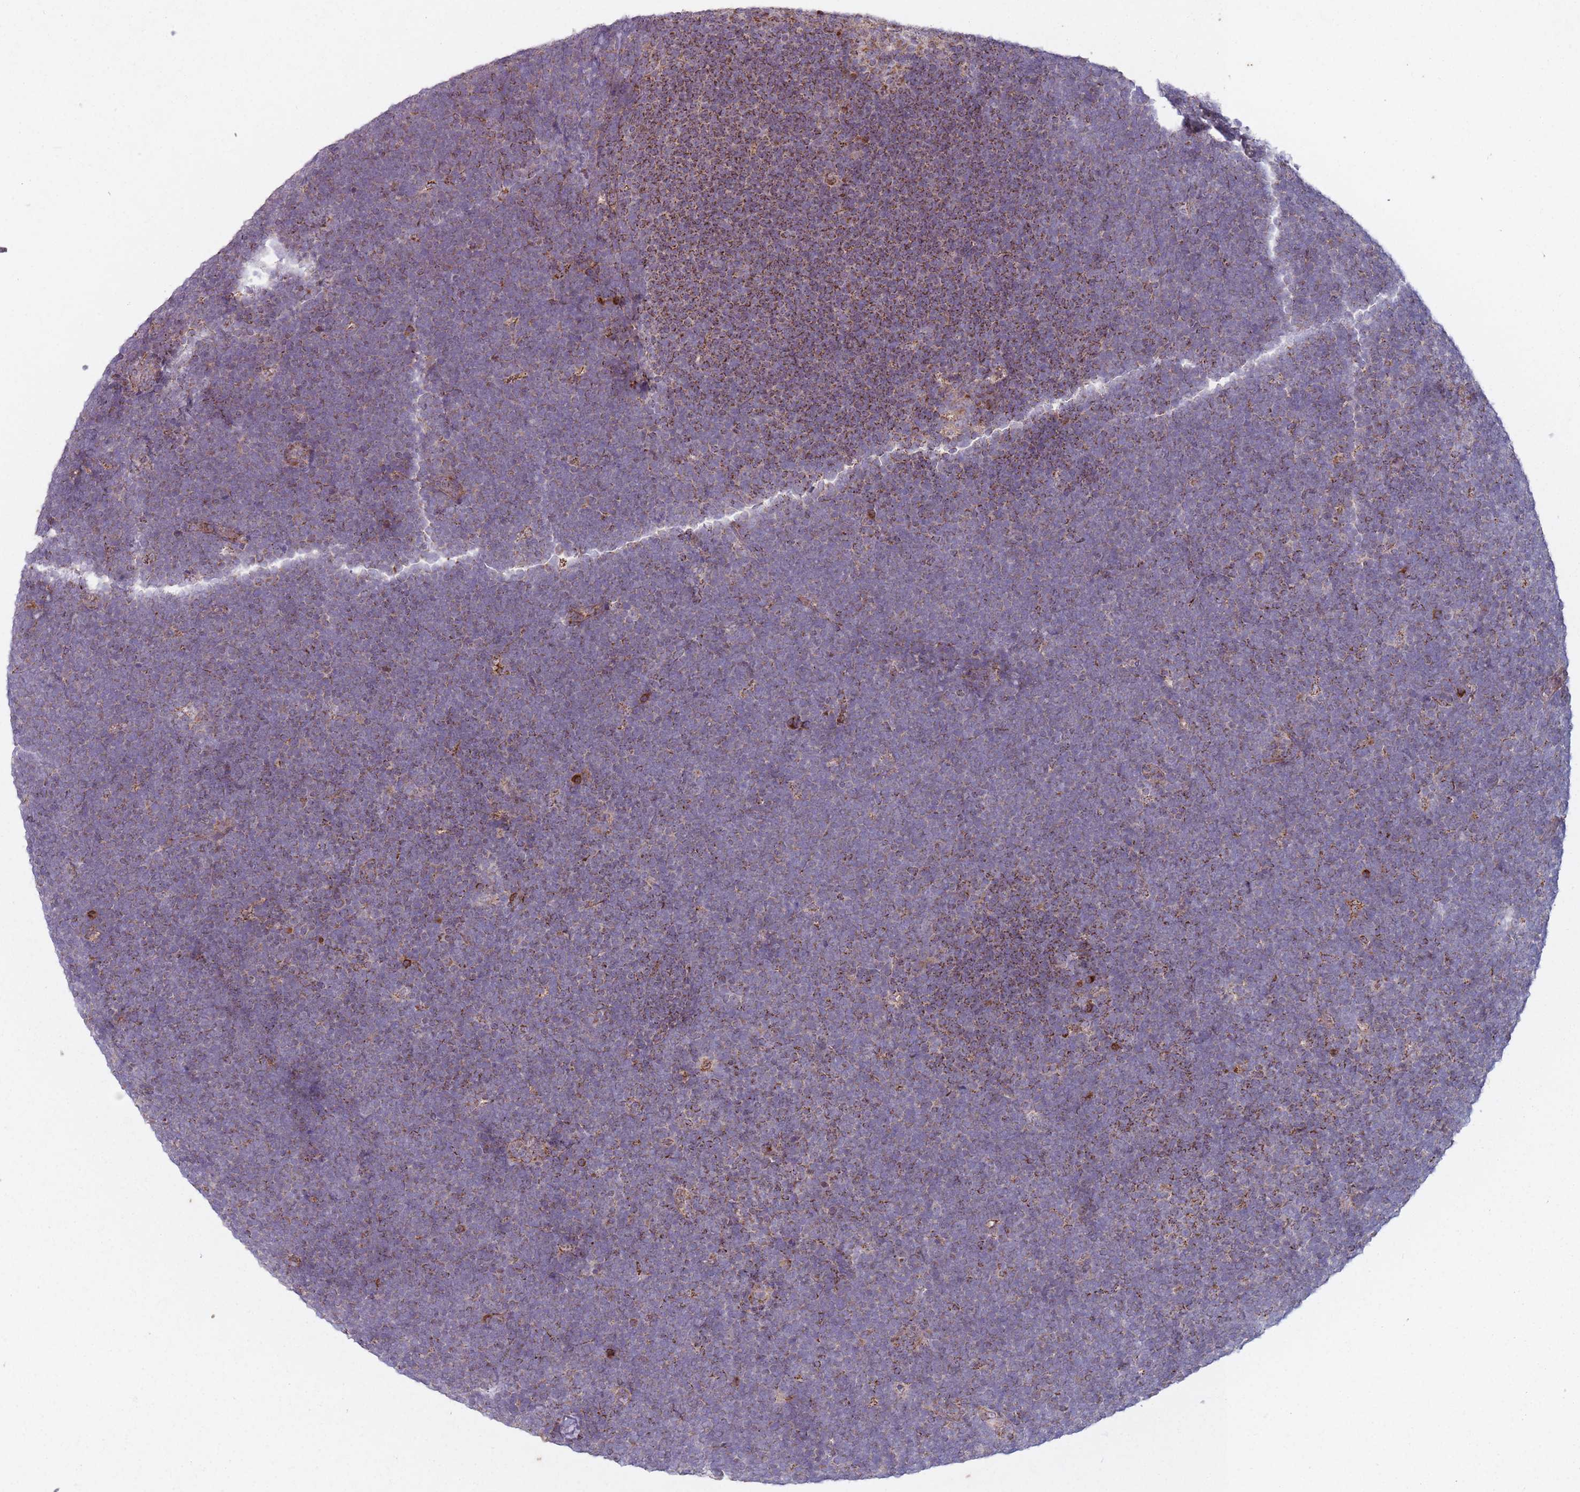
{"staining": {"intensity": "moderate", "quantity": "25%-75%", "location": "cytoplasmic/membranous"}, "tissue": "lymphoma", "cell_type": "Tumor cells", "image_type": "cancer", "snomed": [{"axis": "morphology", "description": "Malignant lymphoma, non-Hodgkin's type, High grade"}, {"axis": "topography", "description": "Lymph node"}], "caption": "This image reveals IHC staining of human high-grade malignant lymphoma, non-Hodgkin's type, with medium moderate cytoplasmic/membranous positivity in approximately 25%-75% of tumor cells.", "gene": "OR10Q1", "patient": {"sex": "male", "age": 13}}